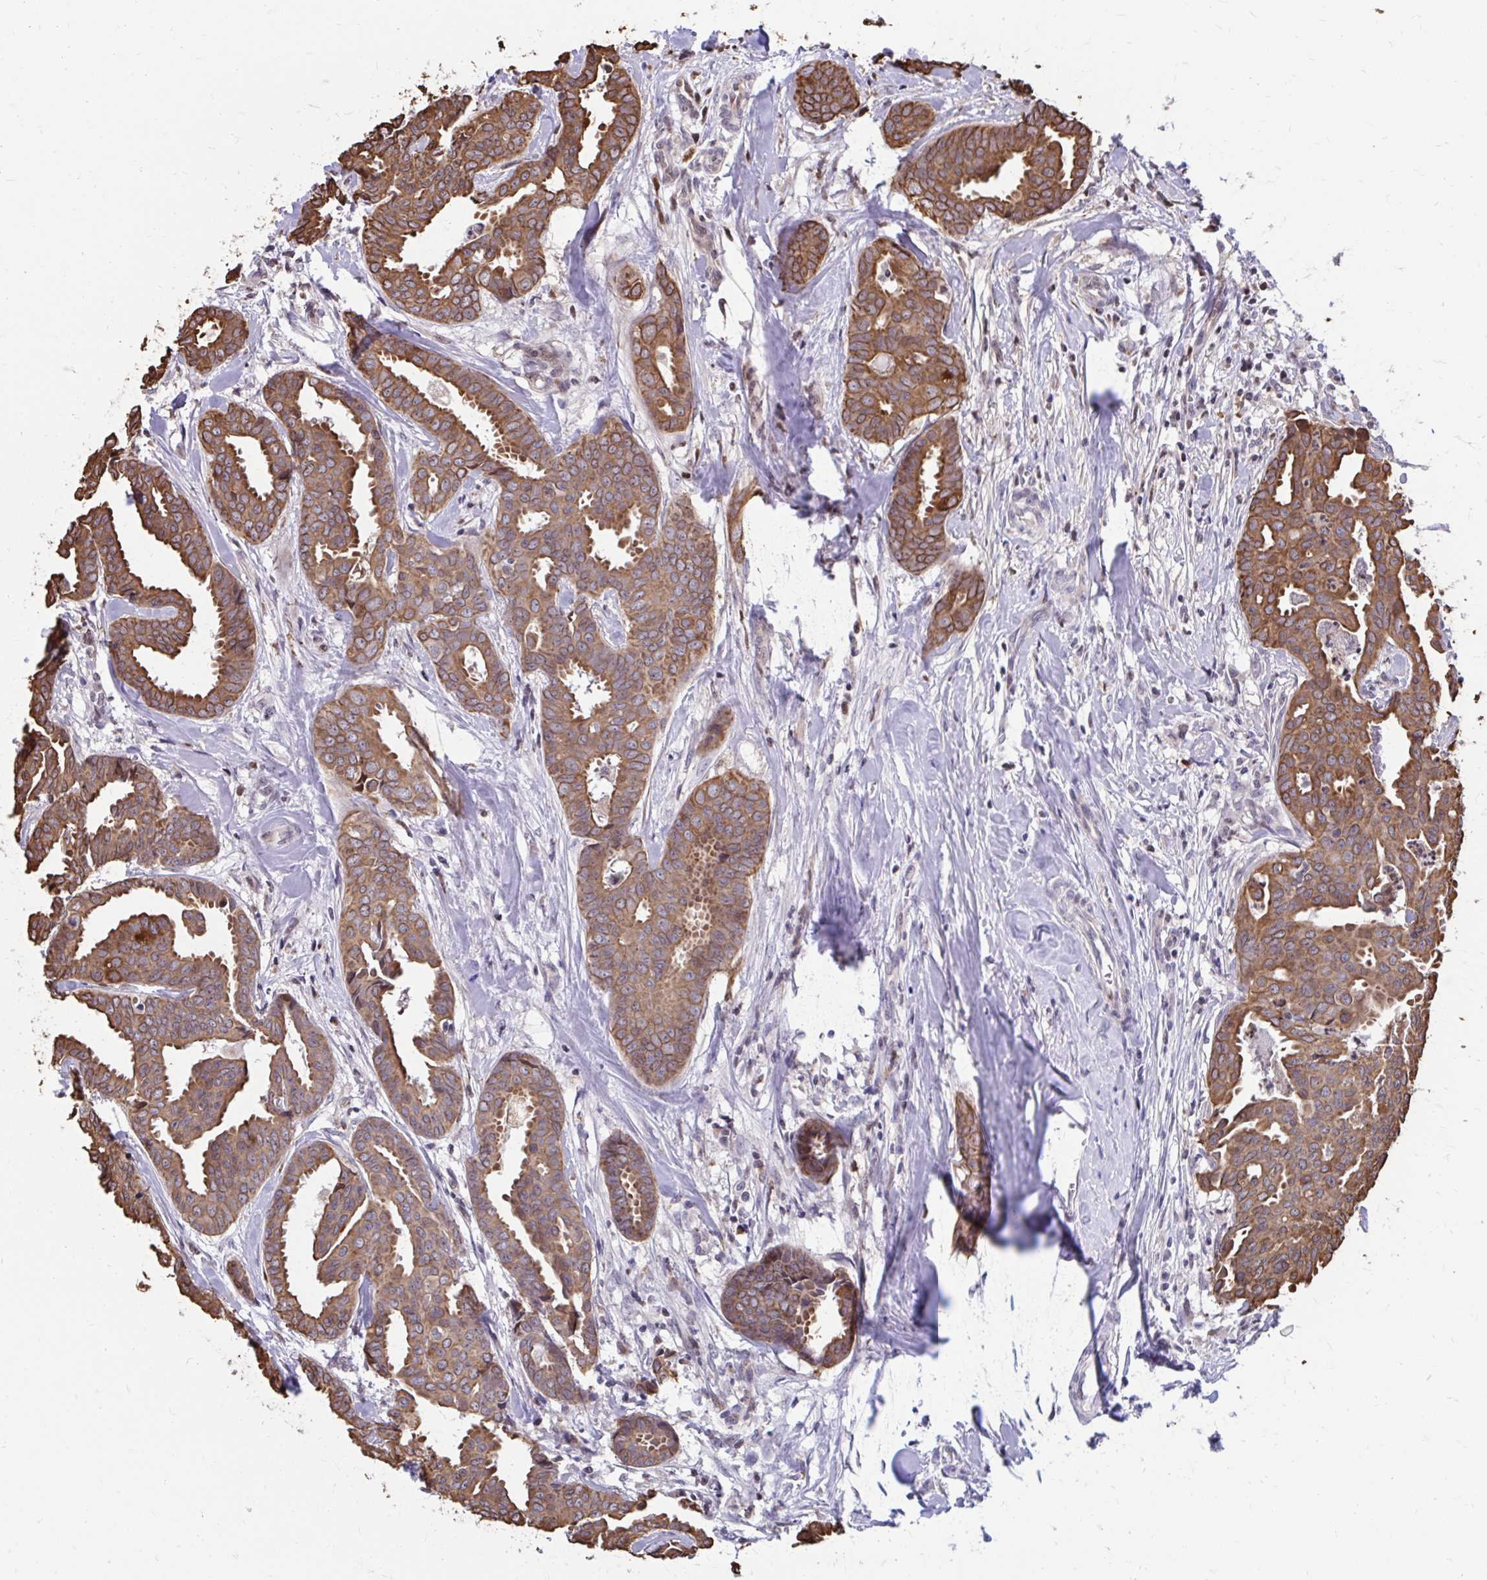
{"staining": {"intensity": "moderate", "quantity": ">75%", "location": "cytoplasmic/membranous"}, "tissue": "breast cancer", "cell_type": "Tumor cells", "image_type": "cancer", "snomed": [{"axis": "morphology", "description": "Duct carcinoma"}, {"axis": "topography", "description": "Breast"}], "caption": "Approximately >75% of tumor cells in infiltrating ductal carcinoma (breast) show moderate cytoplasmic/membranous protein expression as visualized by brown immunohistochemical staining.", "gene": "ANKRD30B", "patient": {"sex": "female", "age": 45}}